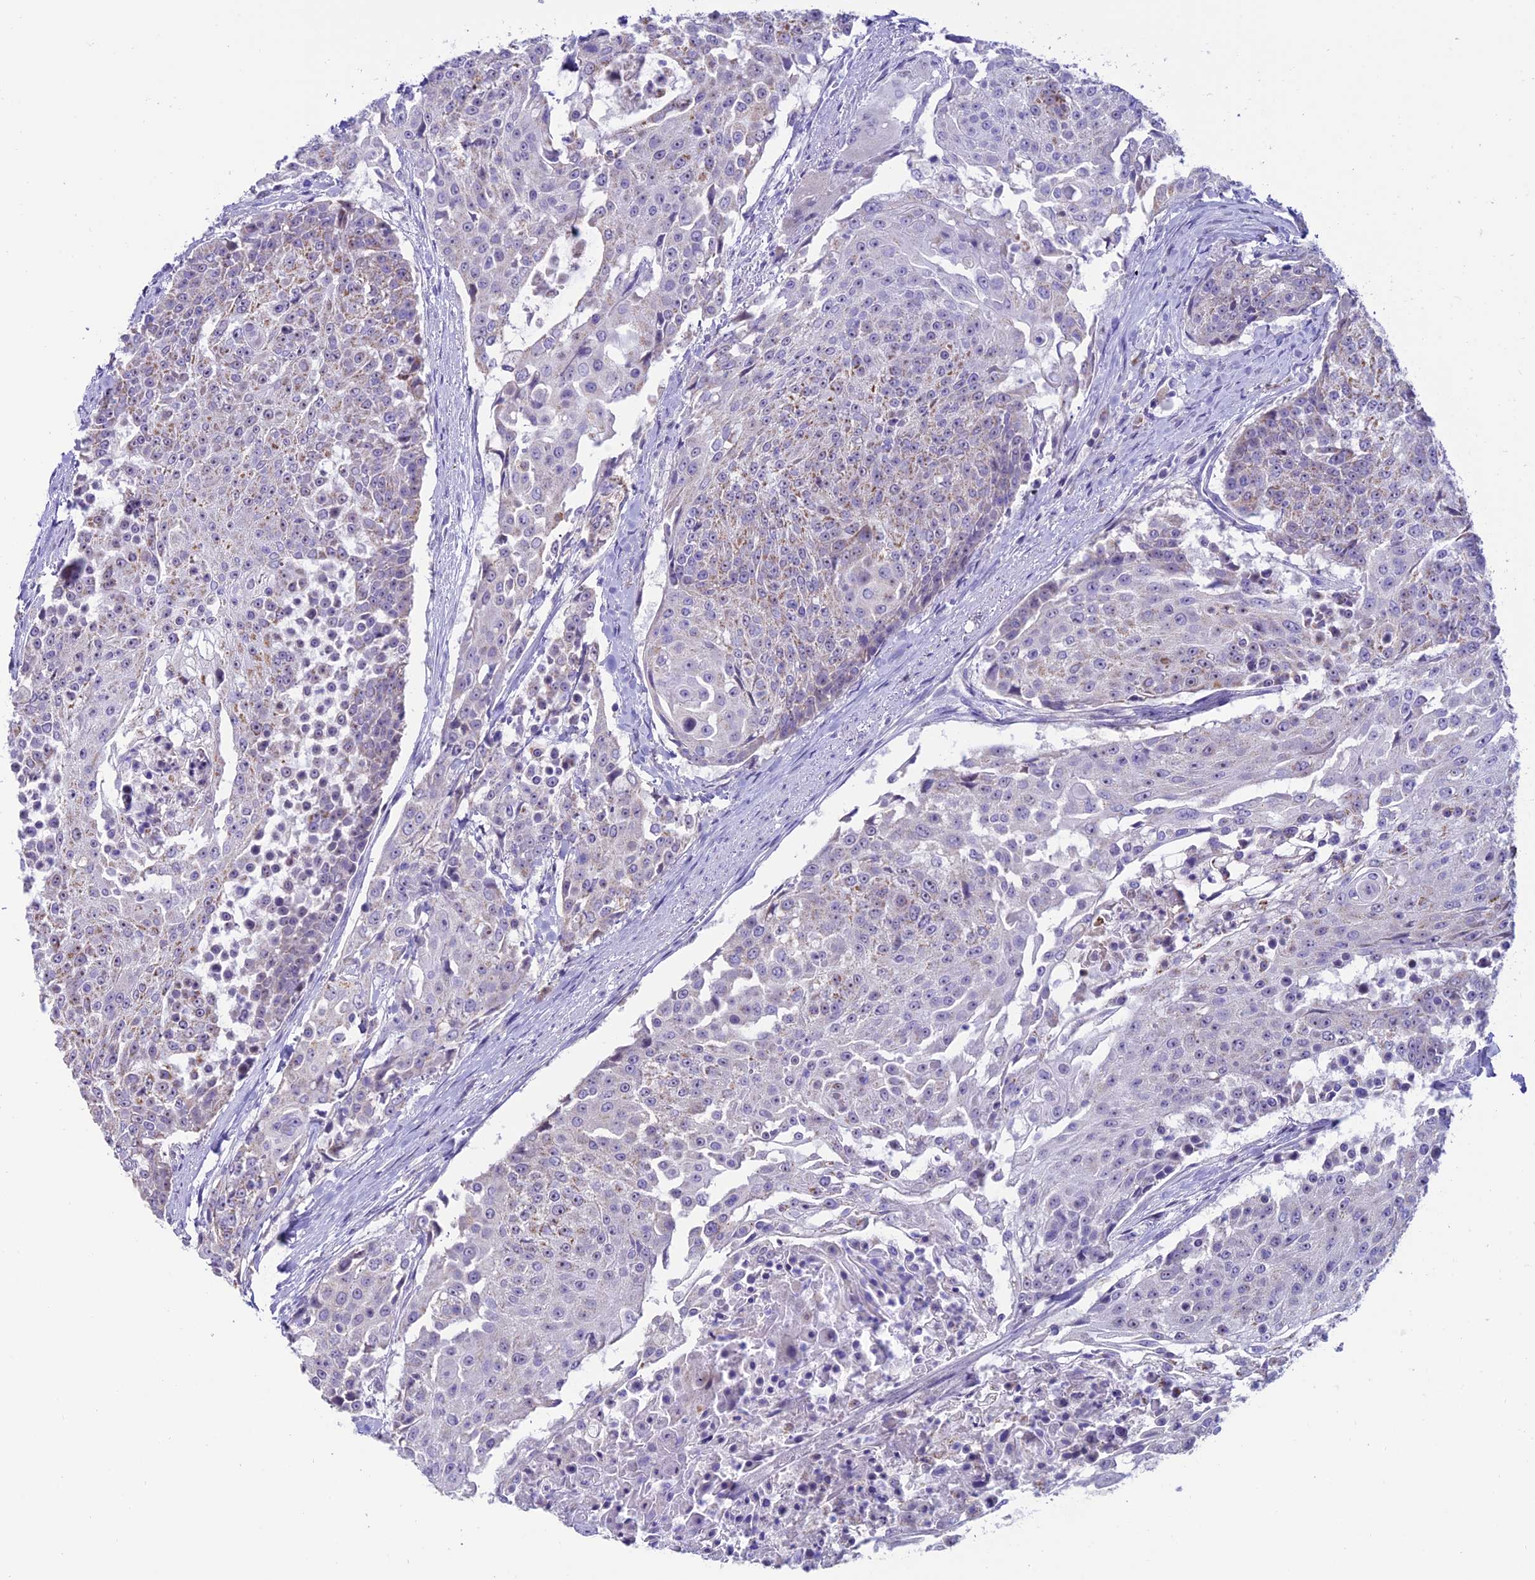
{"staining": {"intensity": "weak", "quantity": "<25%", "location": "cytoplasmic/membranous"}, "tissue": "urothelial cancer", "cell_type": "Tumor cells", "image_type": "cancer", "snomed": [{"axis": "morphology", "description": "Urothelial carcinoma, High grade"}, {"axis": "topography", "description": "Urinary bladder"}], "caption": "Tumor cells show no significant protein staining in urothelial cancer.", "gene": "SLC10A1", "patient": {"sex": "female", "age": 63}}